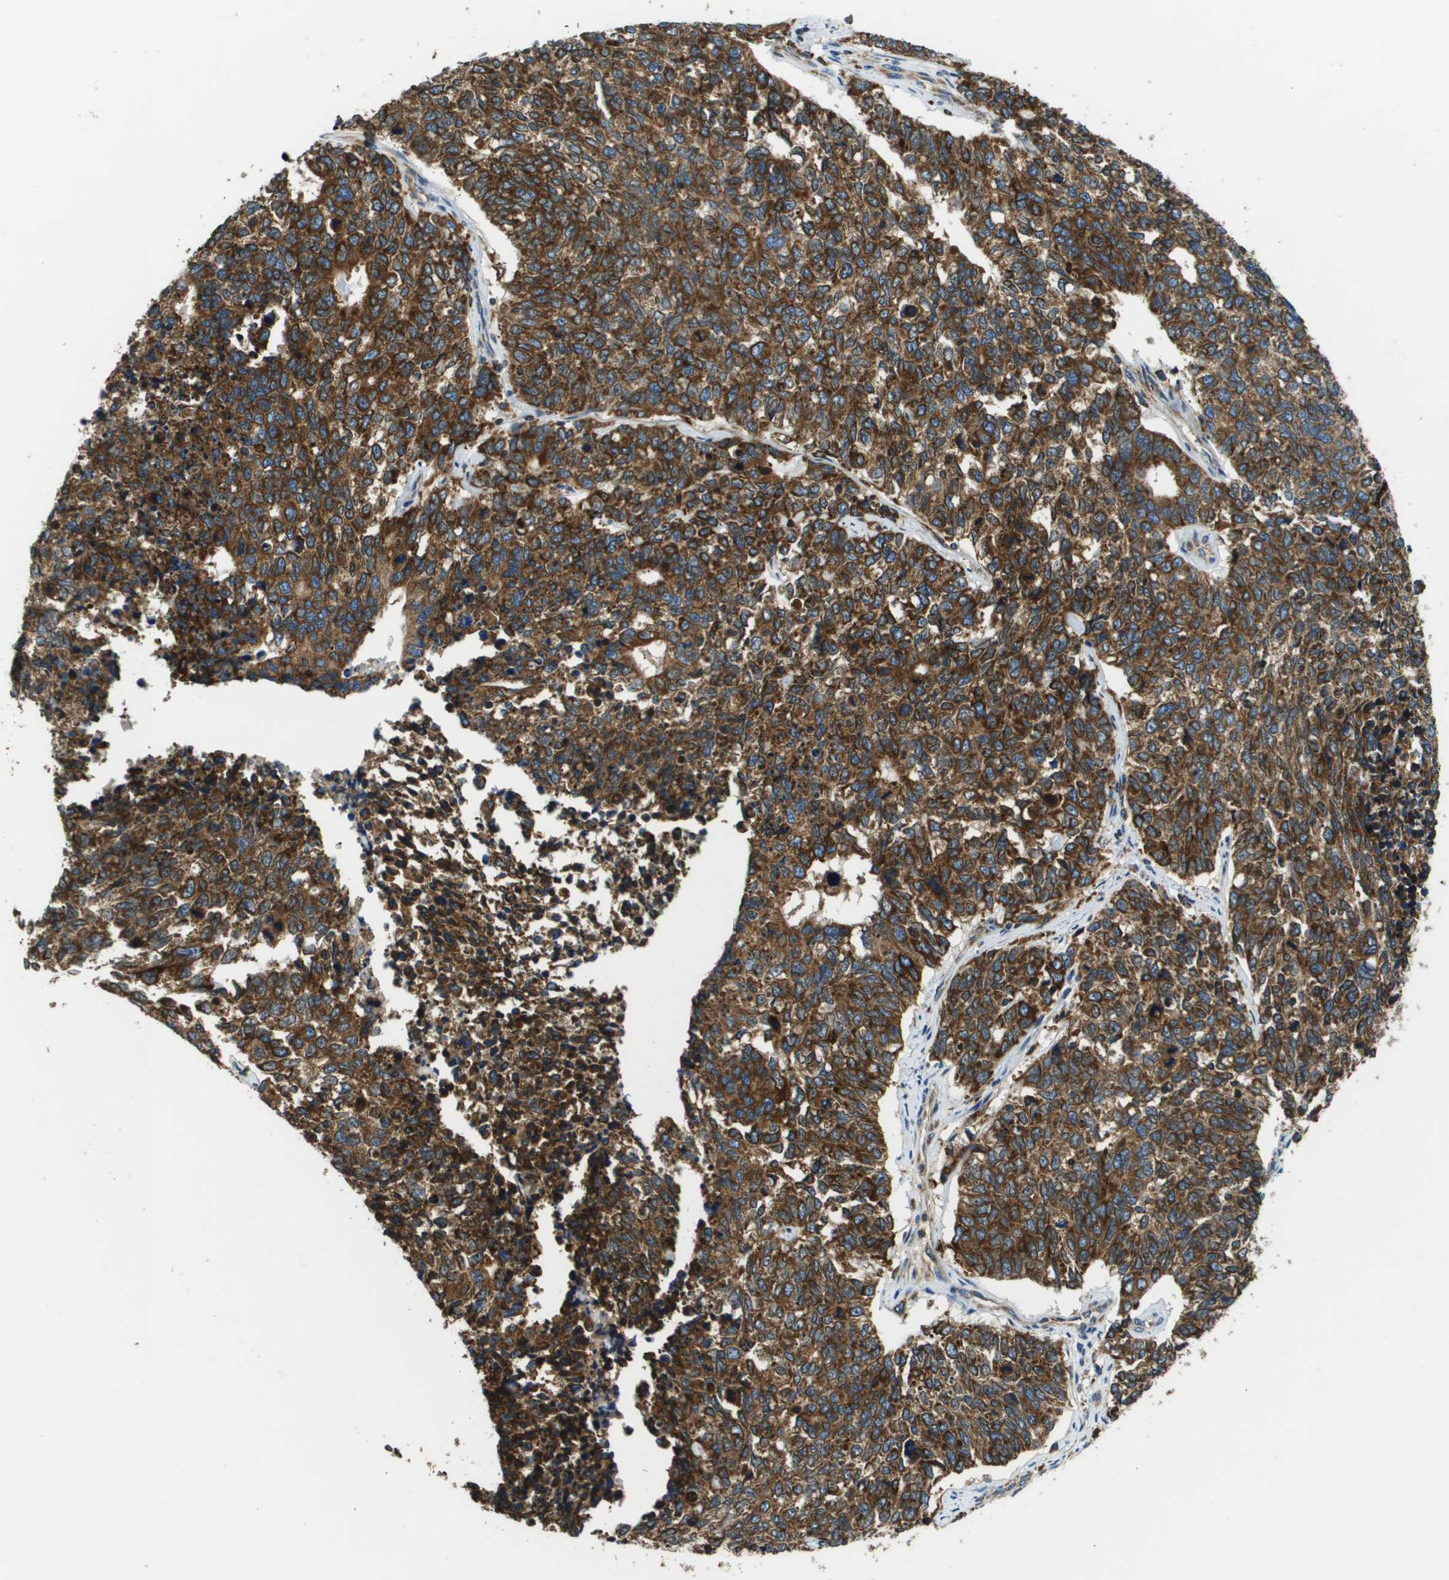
{"staining": {"intensity": "strong", "quantity": ">75%", "location": "cytoplasmic/membranous"}, "tissue": "cervical cancer", "cell_type": "Tumor cells", "image_type": "cancer", "snomed": [{"axis": "morphology", "description": "Squamous cell carcinoma, NOS"}, {"axis": "topography", "description": "Cervix"}], "caption": "A high amount of strong cytoplasmic/membranous positivity is identified in approximately >75% of tumor cells in cervical cancer tissue.", "gene": "CNPY3", "patient": {"sex": "female", "age": 63}}